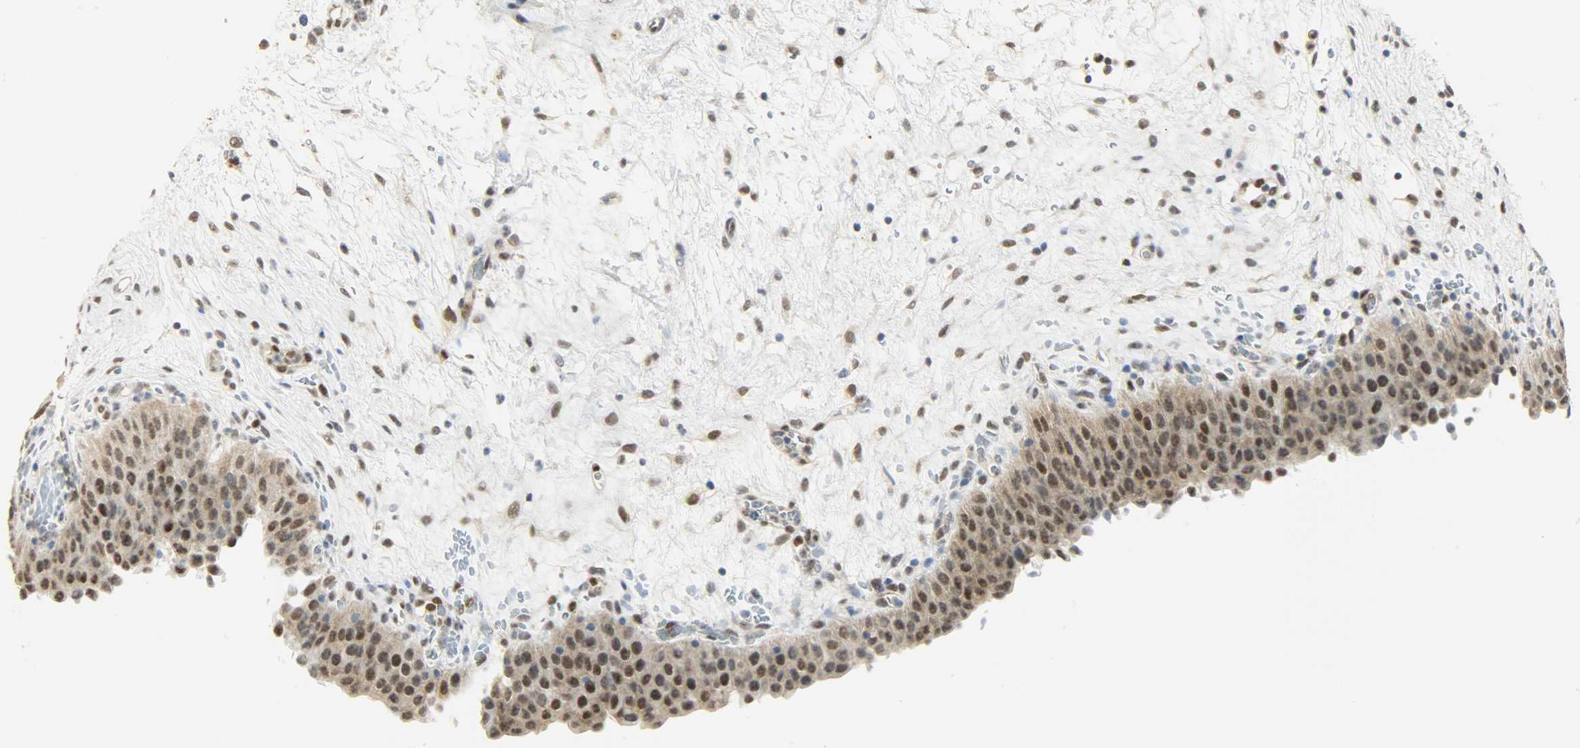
{"staining": {"intensity": "moderate", "quantity": "25%-75%", "location": "nuclear"}, "tissue": "urinary bladder", "cell_type": "Urothelial cells", "image_type": "normal", "snomed": [{"axis": "morphology", "description": "Normal tissue, NOS"}, {"axis": "morphology", "description": "Dysplasia, NOS"}, {"axis": "topography", "description": "Urinary bladder"}], "caption": "The immunohistochemical stain shows moderate nuclear positivity in urothelial cells of unremarkable urinary bladder.", "gene": "NPEPL1", "patient": {"sex": "male", "age": 35}}